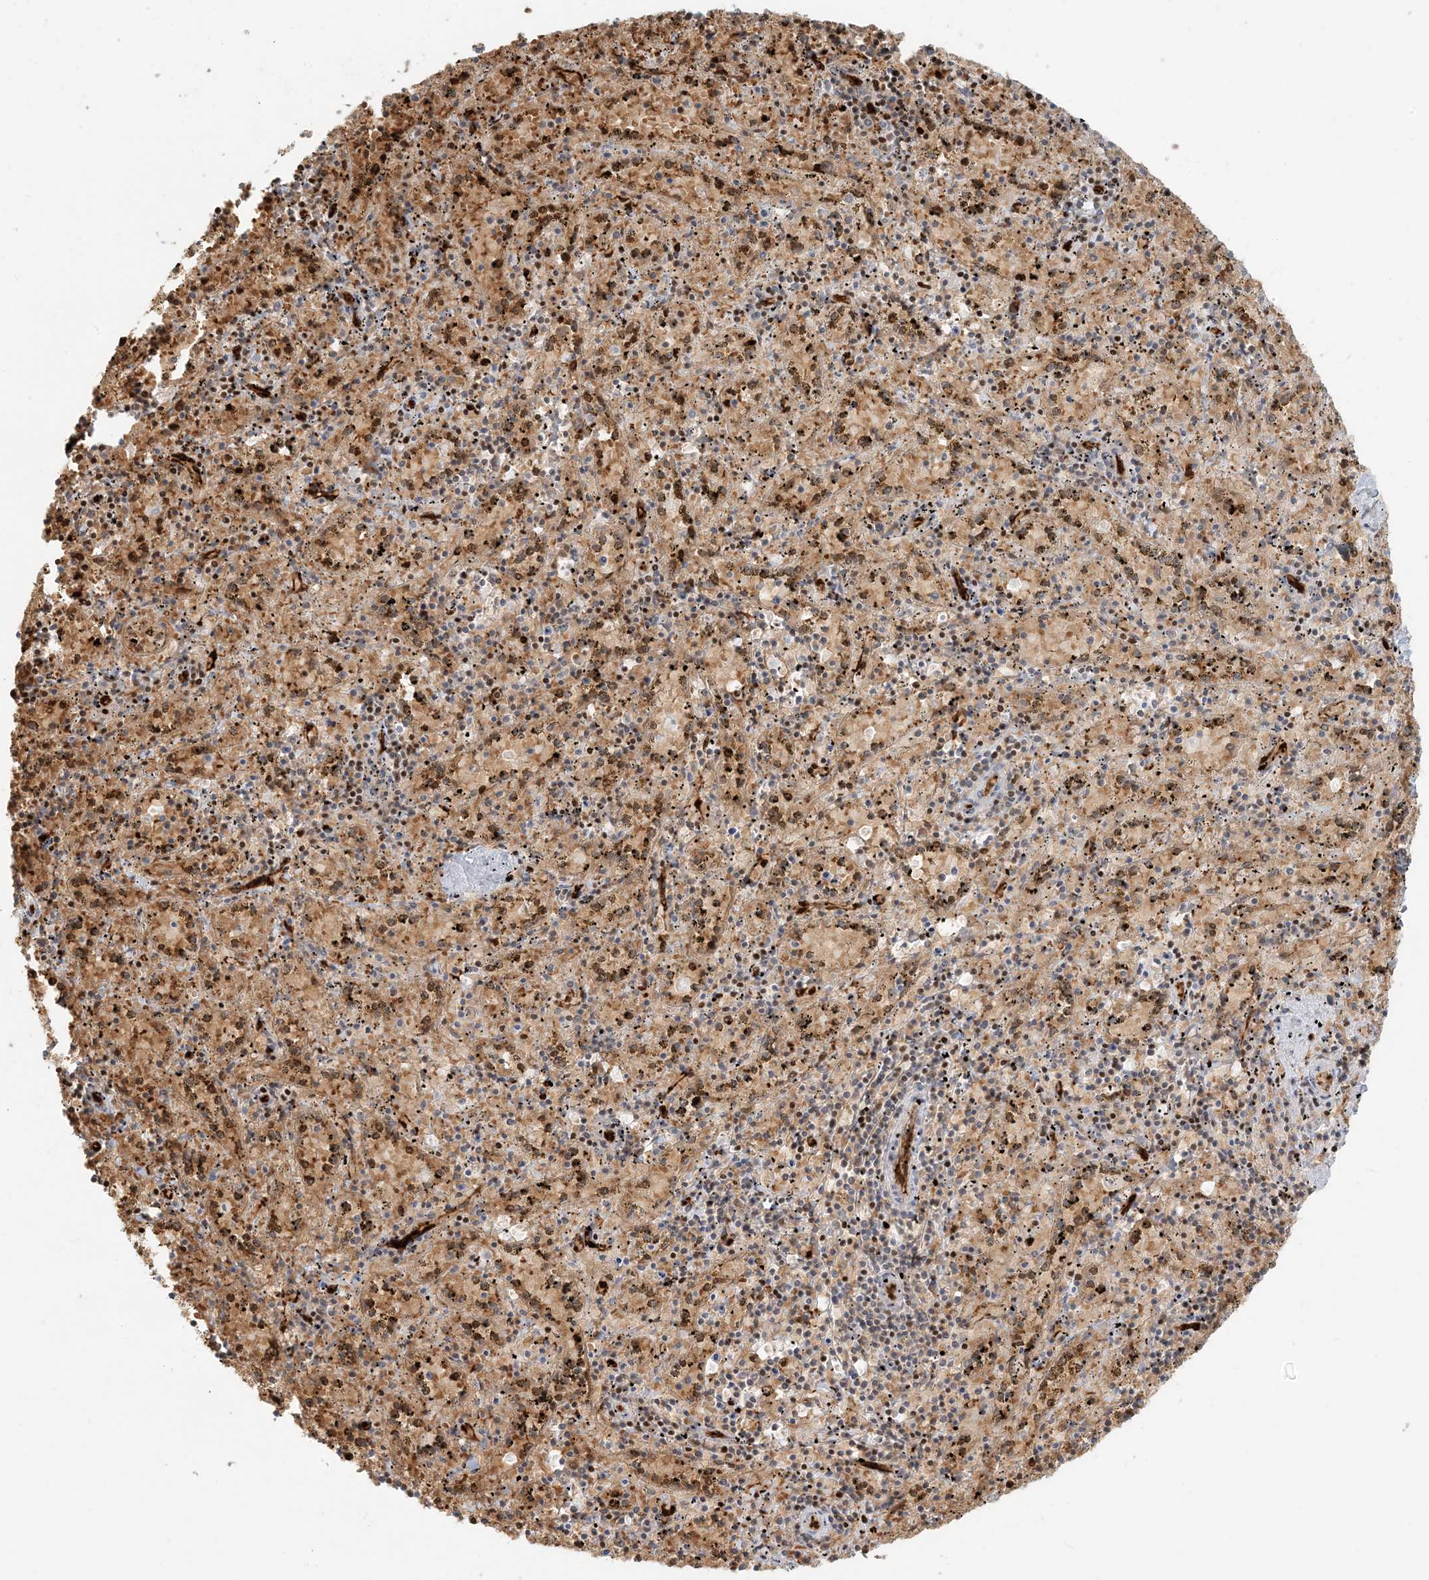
{"staining": {"intensity": "strong", "quantity": "25%-75%", "location": "nuclear"}, "tissue": "spleen", "cell_type": "Cells in red pulp", "image_type": "normal", "snomed": [{"axis": "morphology", "description": "Normal tissue, NOS"}, {"axis": "topography", "description": "Spleen"}], "caption": "Brown immunohistochemical staining in normal spleen displays strong nuclear expression in approximately 25%-75% of cells in red pulp.", "gene": "CKS1B", "patient": {"sex": "male", "age": 11}}